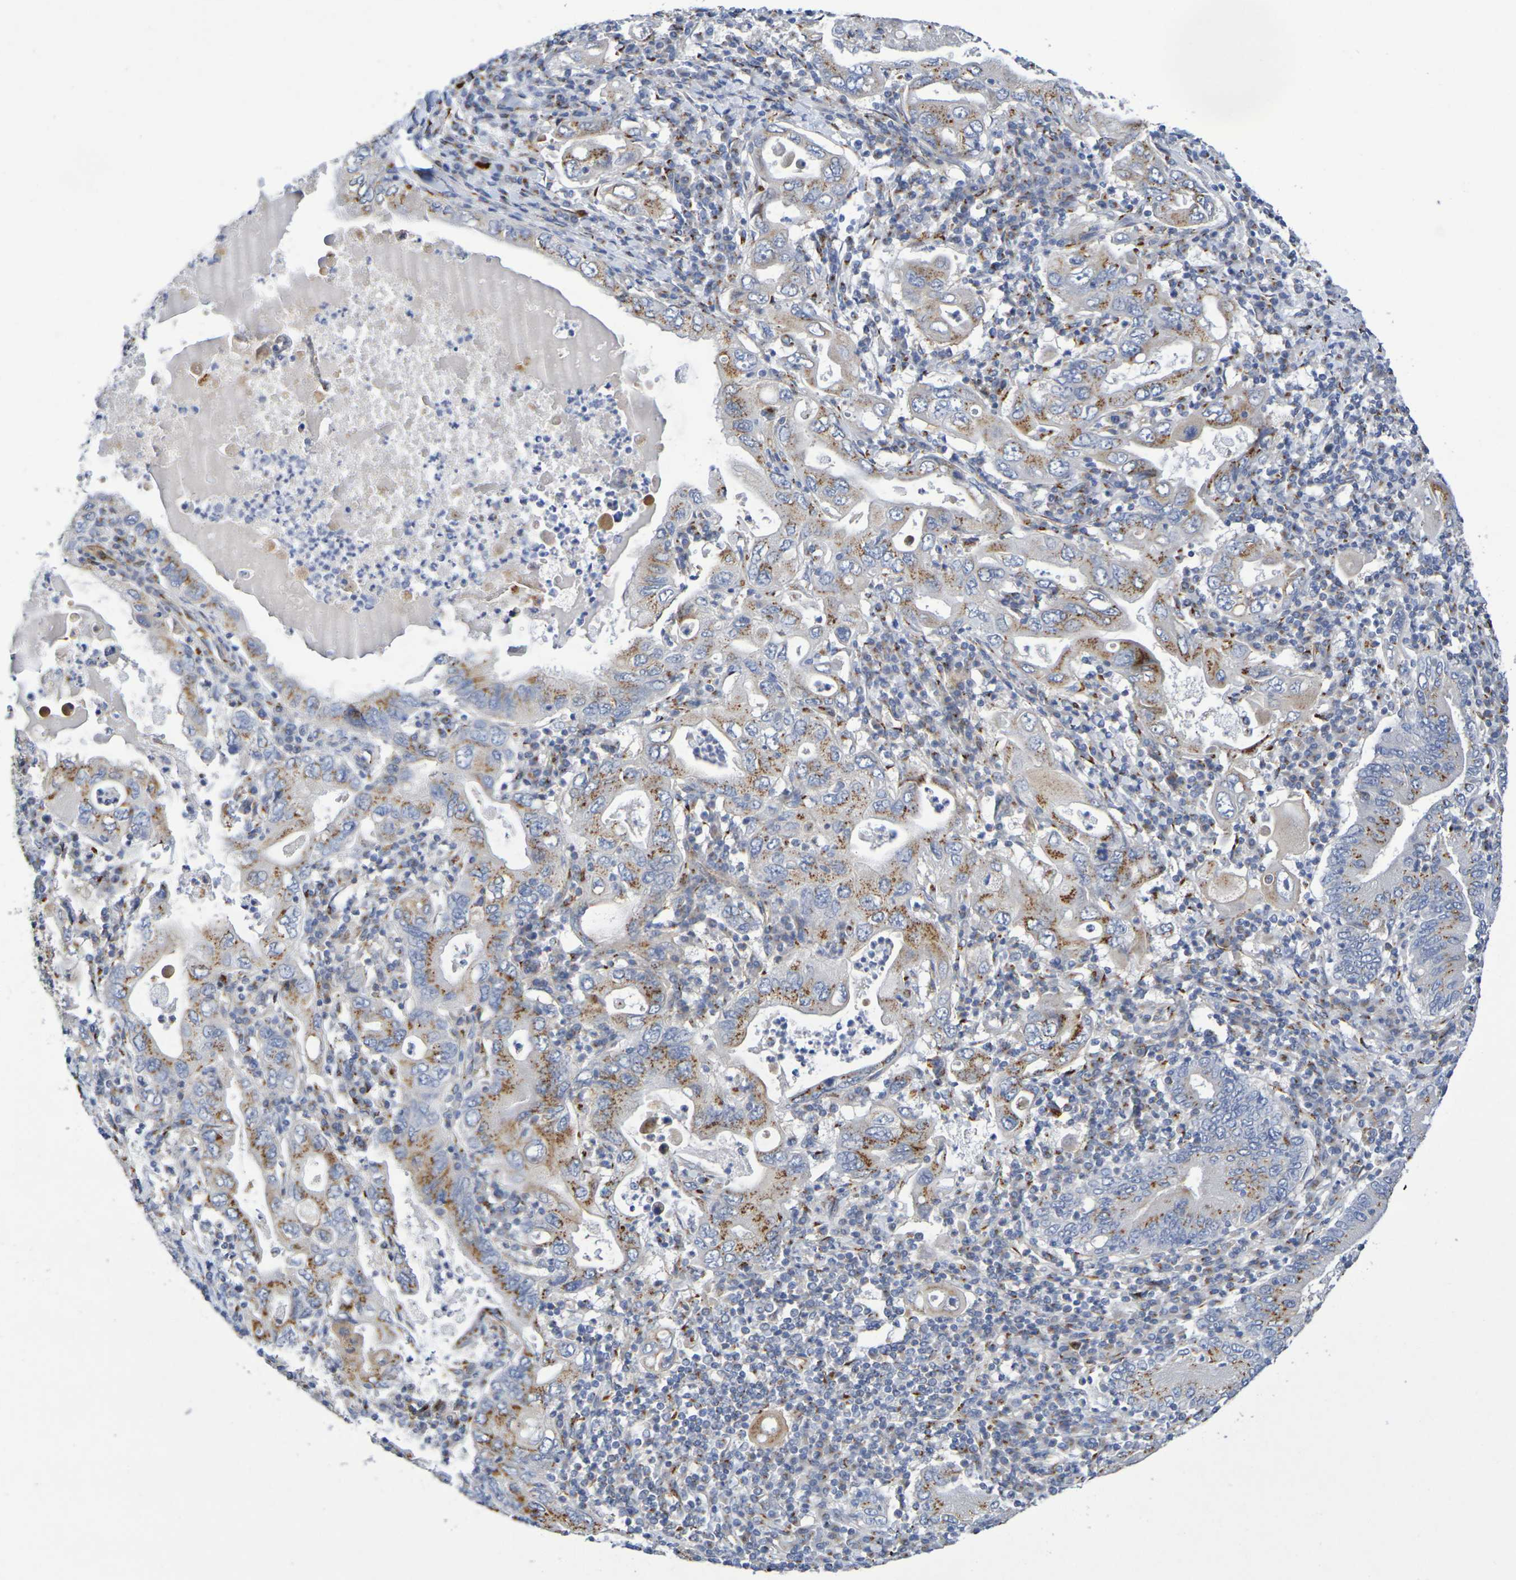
{"staining": {"intensity": "moderate", "quantity": "25%-75%", "location": "cytoplasmic/membranous"}, "tissue": "stomach cancer", "cell_type": "Tumor cells", "image_type": "cancer", "snomed": [{"axis": "morphology", "description": "Normal tissue, NOS"}, {"axis": "morphology", "description": "Adenocarcinoma, NOS"}, {"axis": "topography", "description": "Esophagus"}, {"axis": "topography", "description": "Stomach, upper"}, {"axis": "topography", "description": "Peripheral nerve tissue"}], "caption": "Immunohistochemistry image of stomach cancer stained for a protein (brown), which exhibits medium levels of moderate cytoplasmic/membranous staining in about 25%-75% of tumor cells.", "gene": "DCP2", "patient": {"sex": "male", "age": 62}}